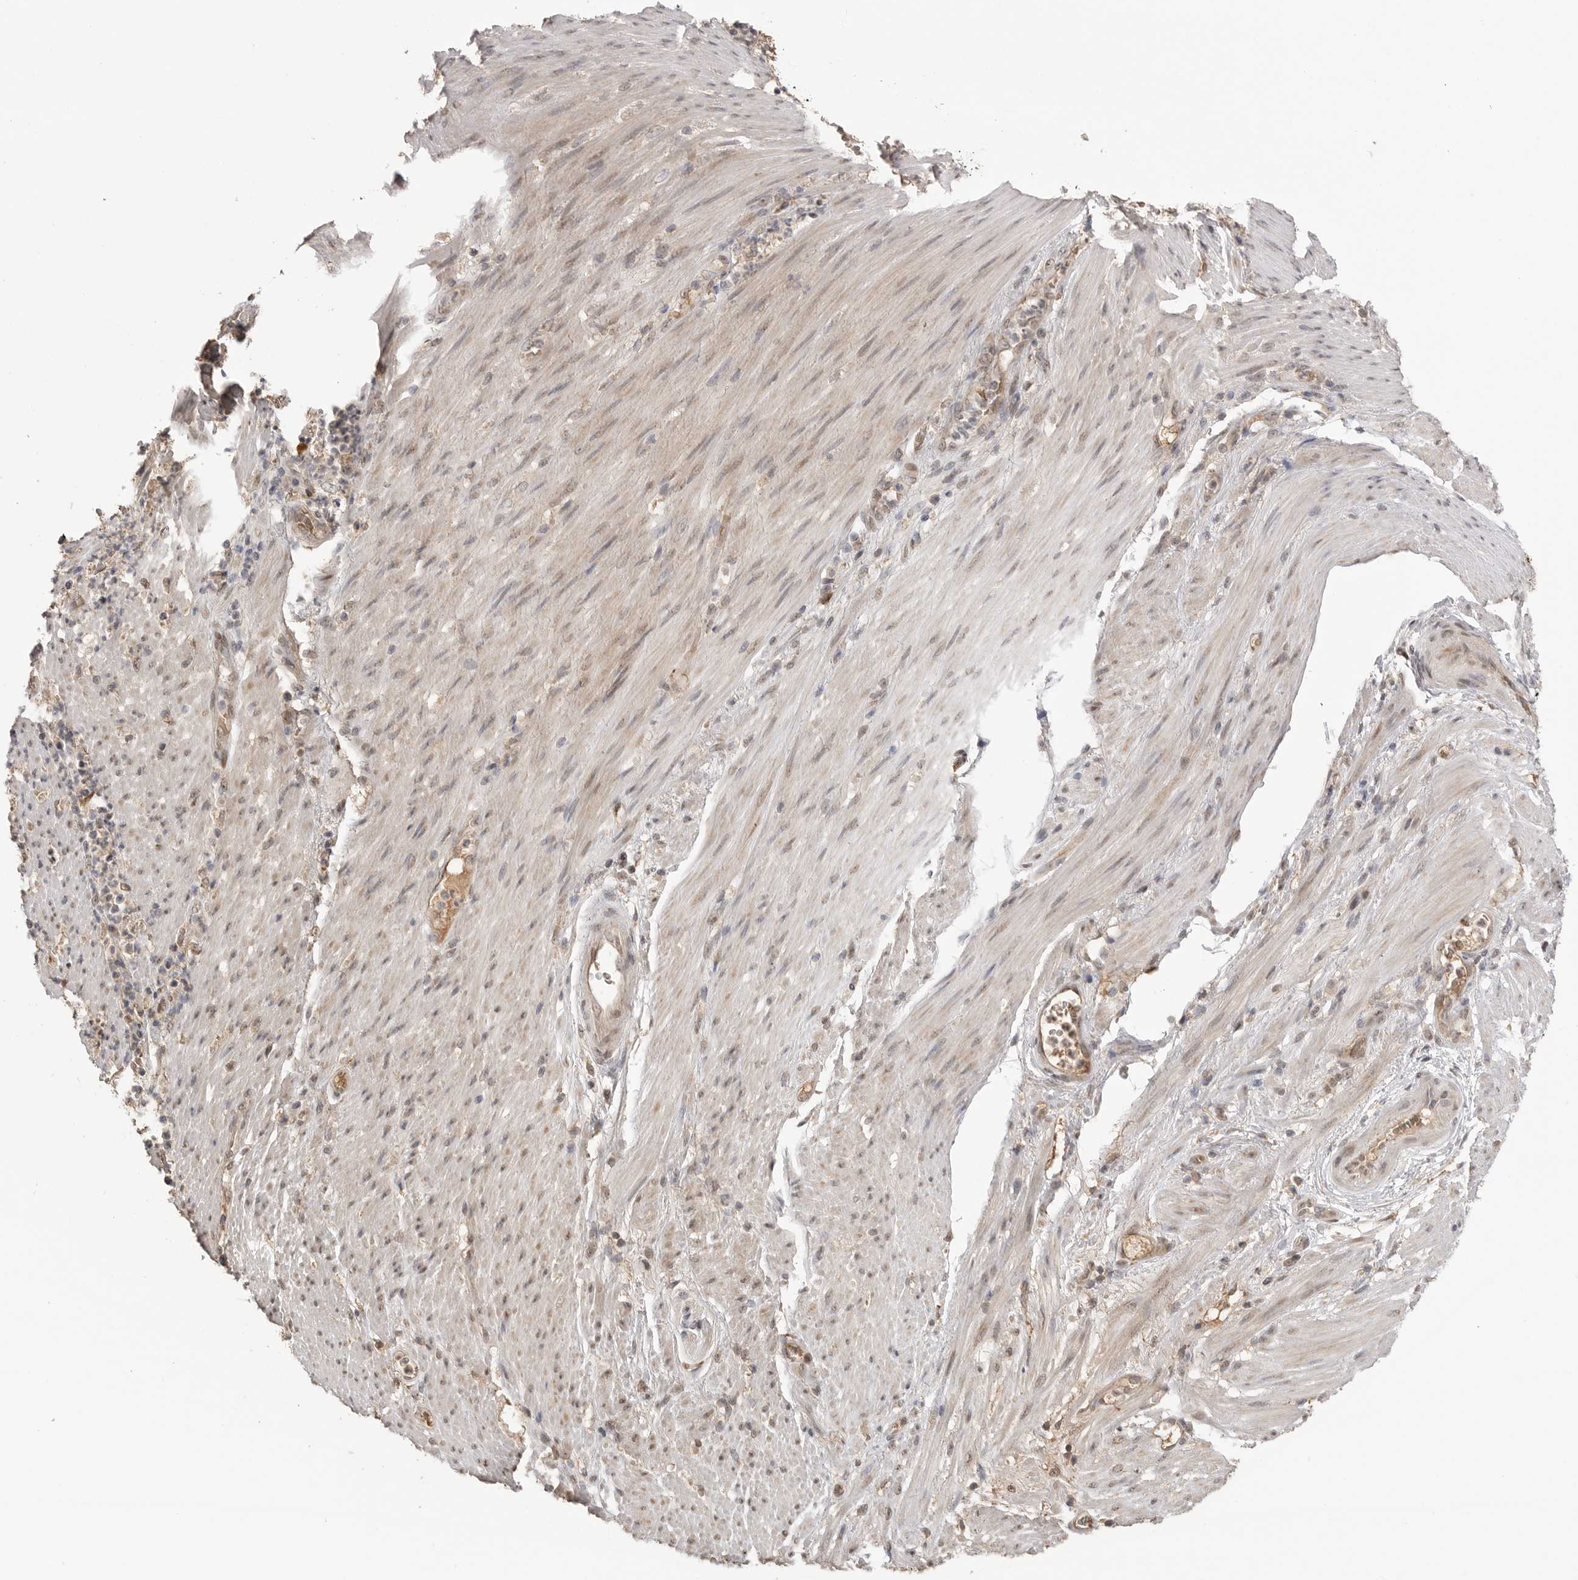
{"staining": {"intensity": "weak", "quantity": "<25%", "location": "cytoplasmic/membranous,nuclear"}, "tissue": "stomach cancer", "cell_type": "Tumor cells", "image_type": "cancer", "snomed": [{"axis": "morphology", "description": "Adenocarcinoma, NOS"}, {"axis": "topography", "description": "Stomach"}], "caption": "Stomach cancer (adenocarcinoma) was stained to show a protein in brown. There is no significant staining in tumor cells.", "gene": "ASPSCR1", "patient": {"sex": "female", "age": 73}}